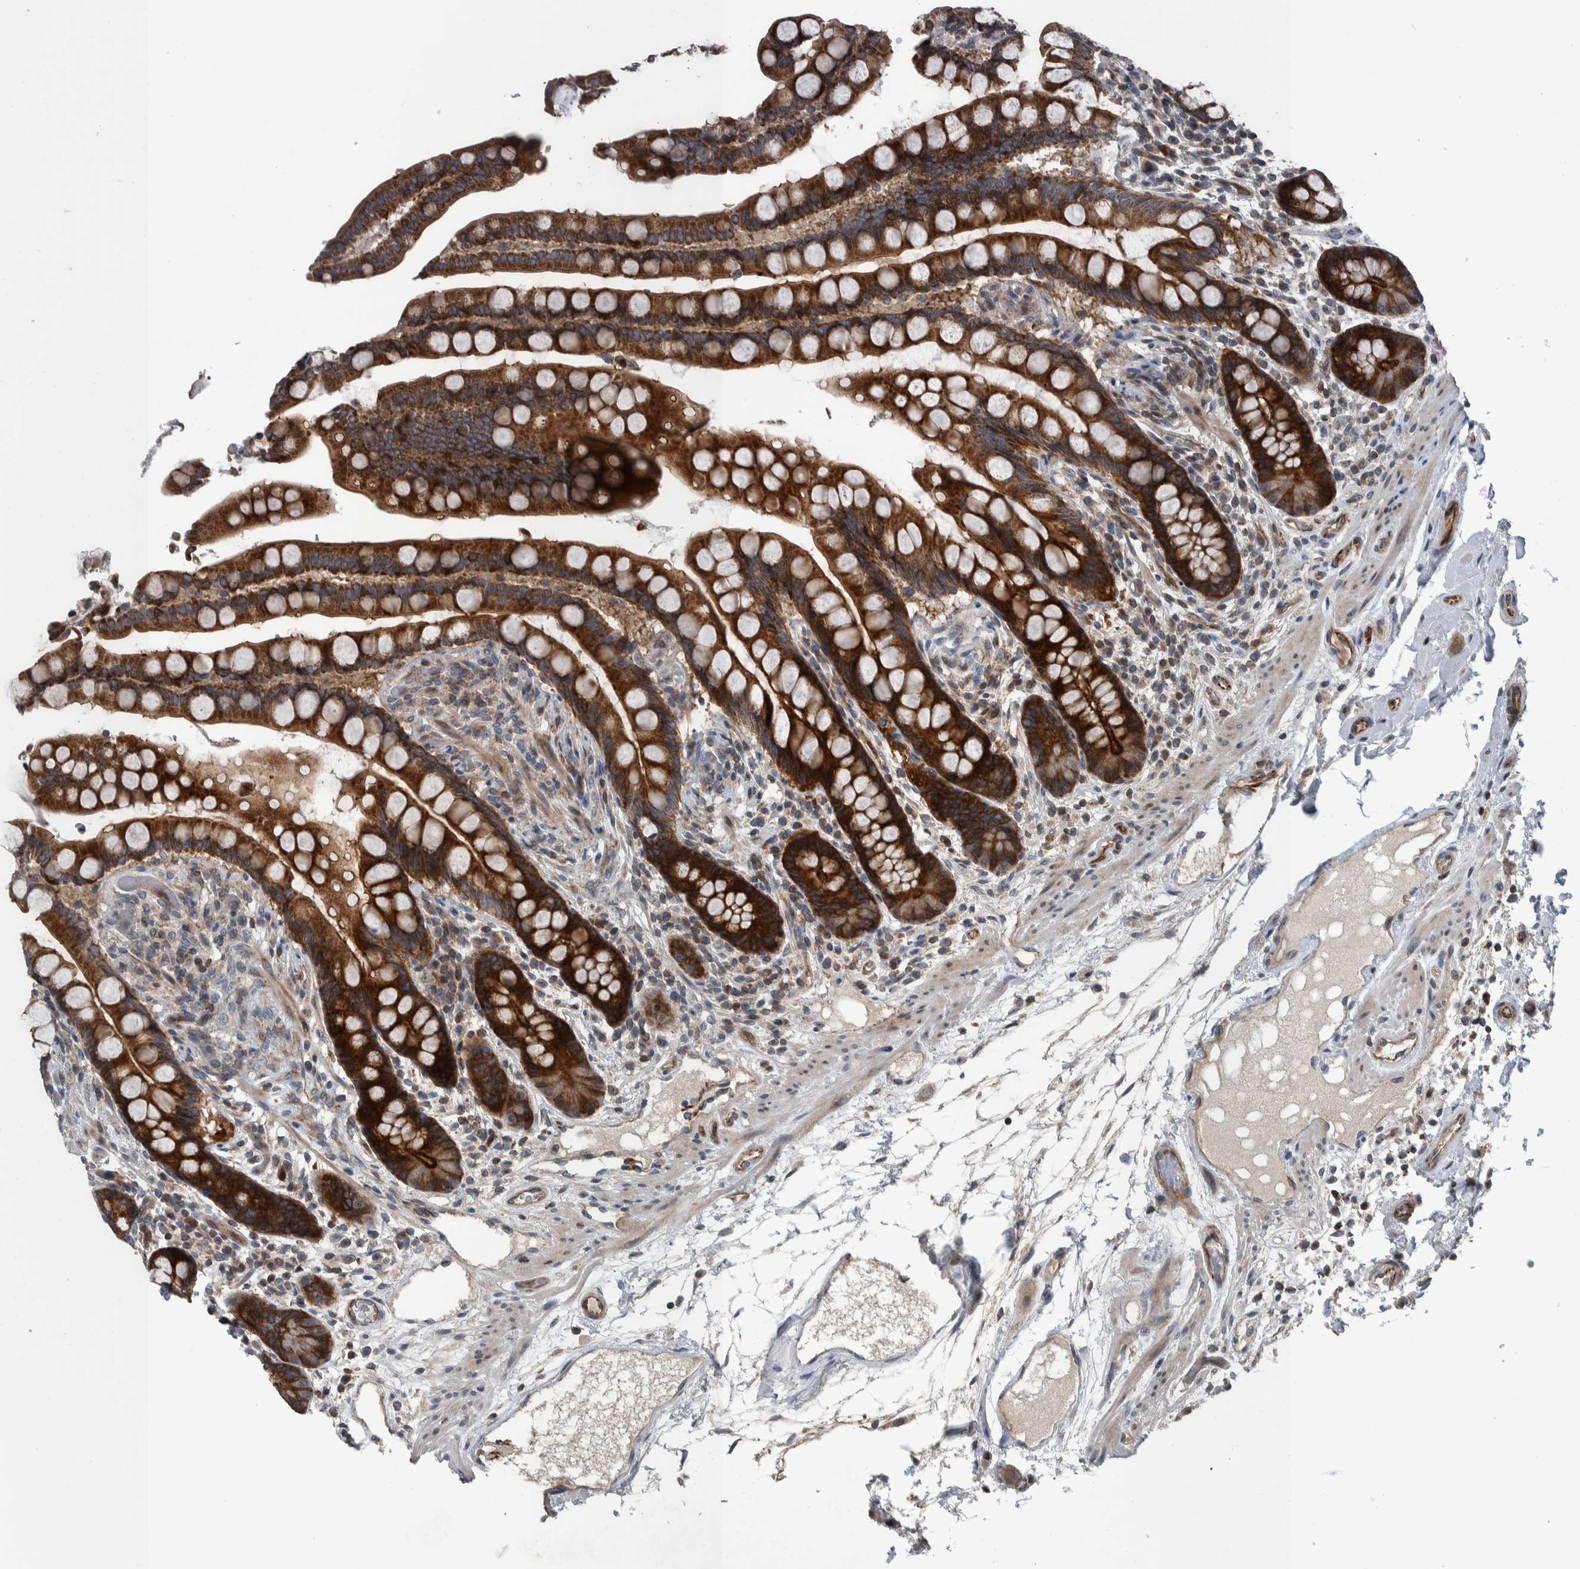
{"staining": {"intensity": "weak", "quantity": ">75%", "location": "cytoplasmic/membranous"}, "tissue": "colon", "cell_type": "Endothelial cells", "image_type": "normal", "snomed": [{"axis": "morphology", "description": "Normal tissue, NOS"}, {"axis": "topography", "description": "Colon"}], "caption": "About >75% of endothelial cells in normal colon exhibit weak cytoplasmic/membranous protein staining as visualized by brown immunohistochemical staining.", "gene": "BAIAP2L1", "patient": {"sex": "male", "age": 73}}